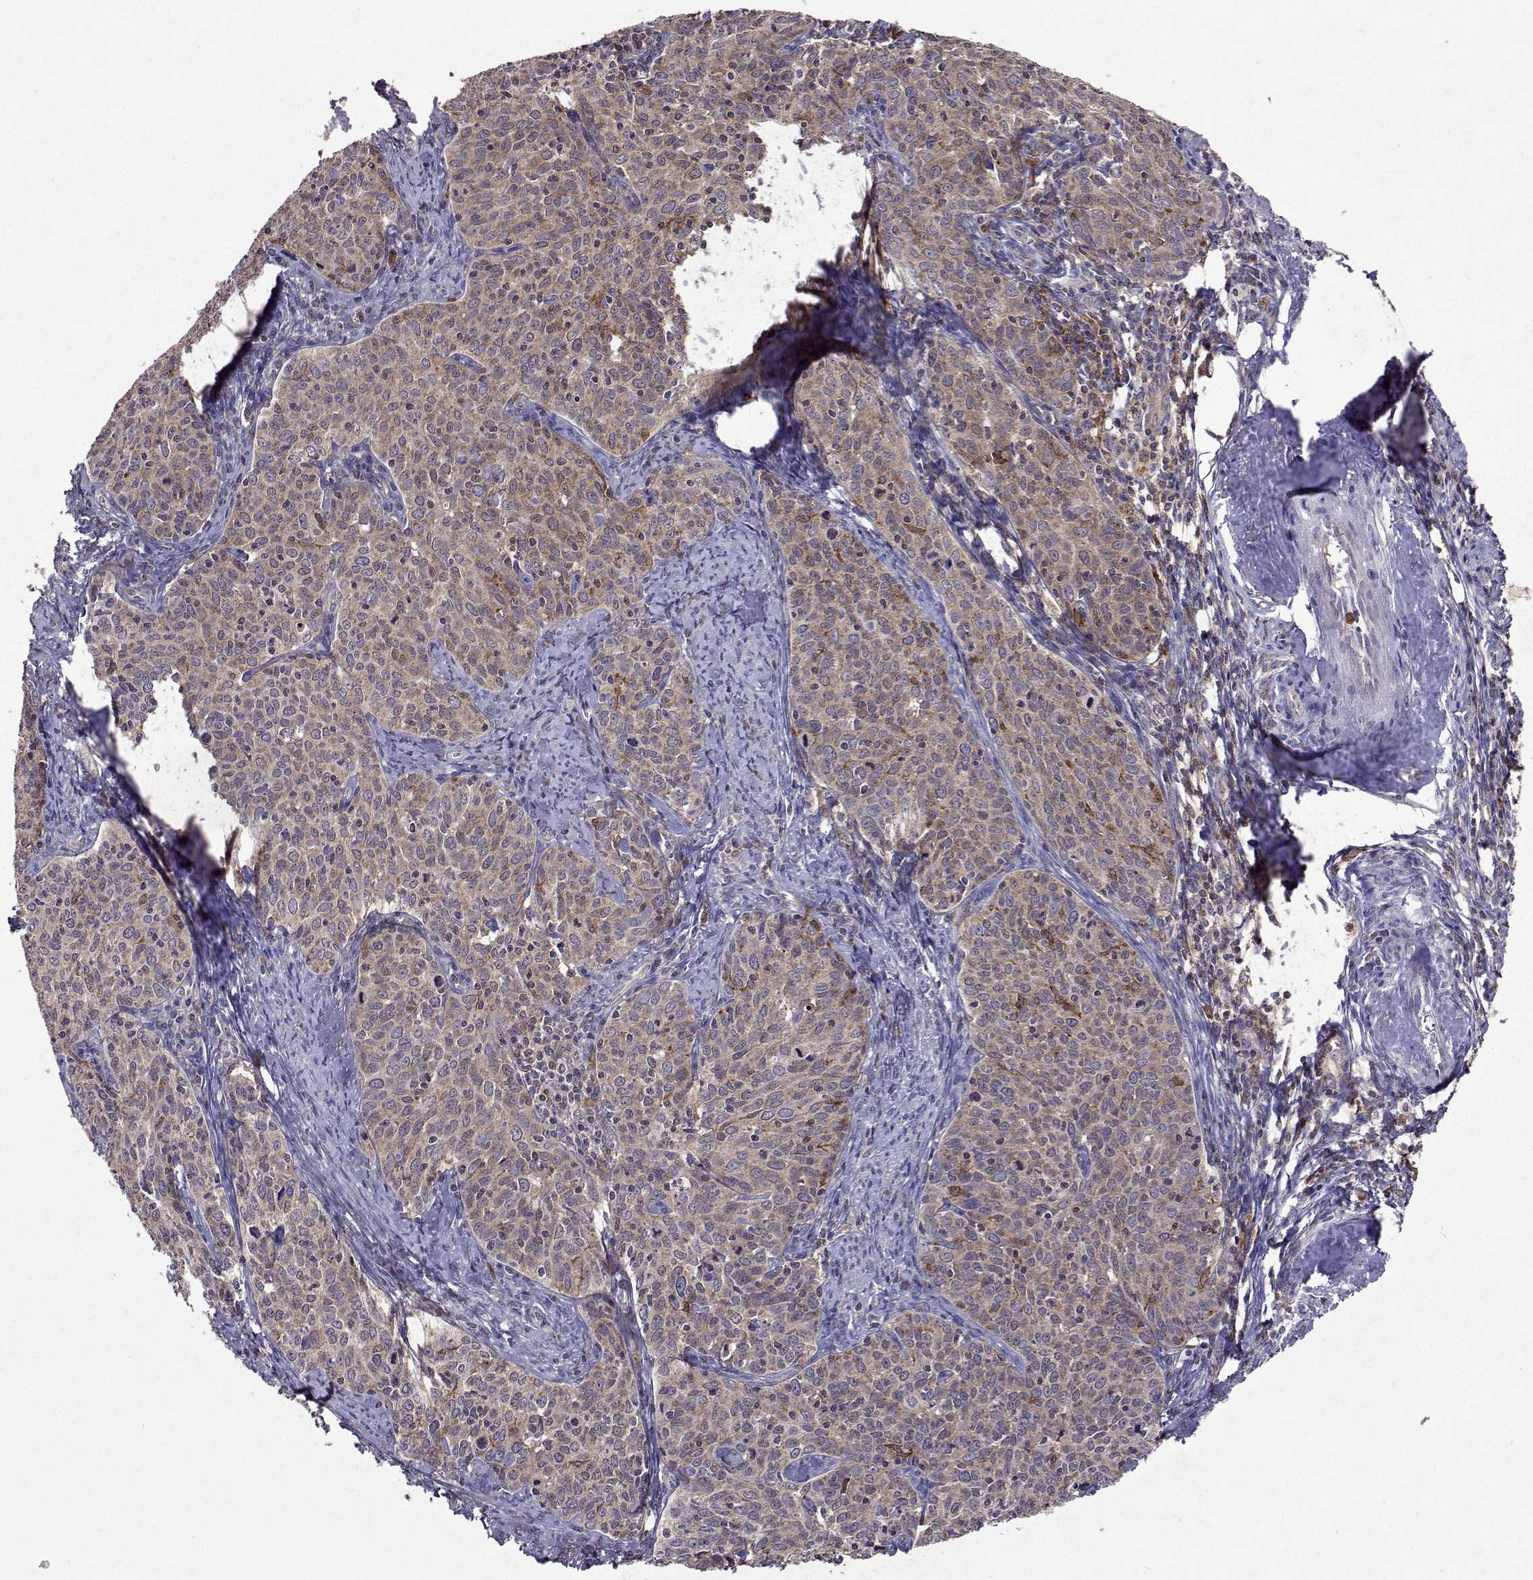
{"staining": {"intensity": "weak", "quantity": "25%-75%", "location": "cytoplasmic/membranous"}, "tissue": "cervical cancer", "cell_type": "Tumor cells", "image_type": "cancer", "snomed": [{"axis": "morphology", "description": "Squamous cell carcinoma, NOS"}, {"axis": "topography", "description": "Cervix"}], "caption": "Immunohistochemical staining of squamous cell carcinoma (cervical) exhibits weak cytoplasmic/membranous protein expression in approximately 25%-75% of tumor cells. (Brightfield microscopy of DAB IHC at high magnification).", "gene": "APAF1", "patient": {"sex": "female", "age": 62}}